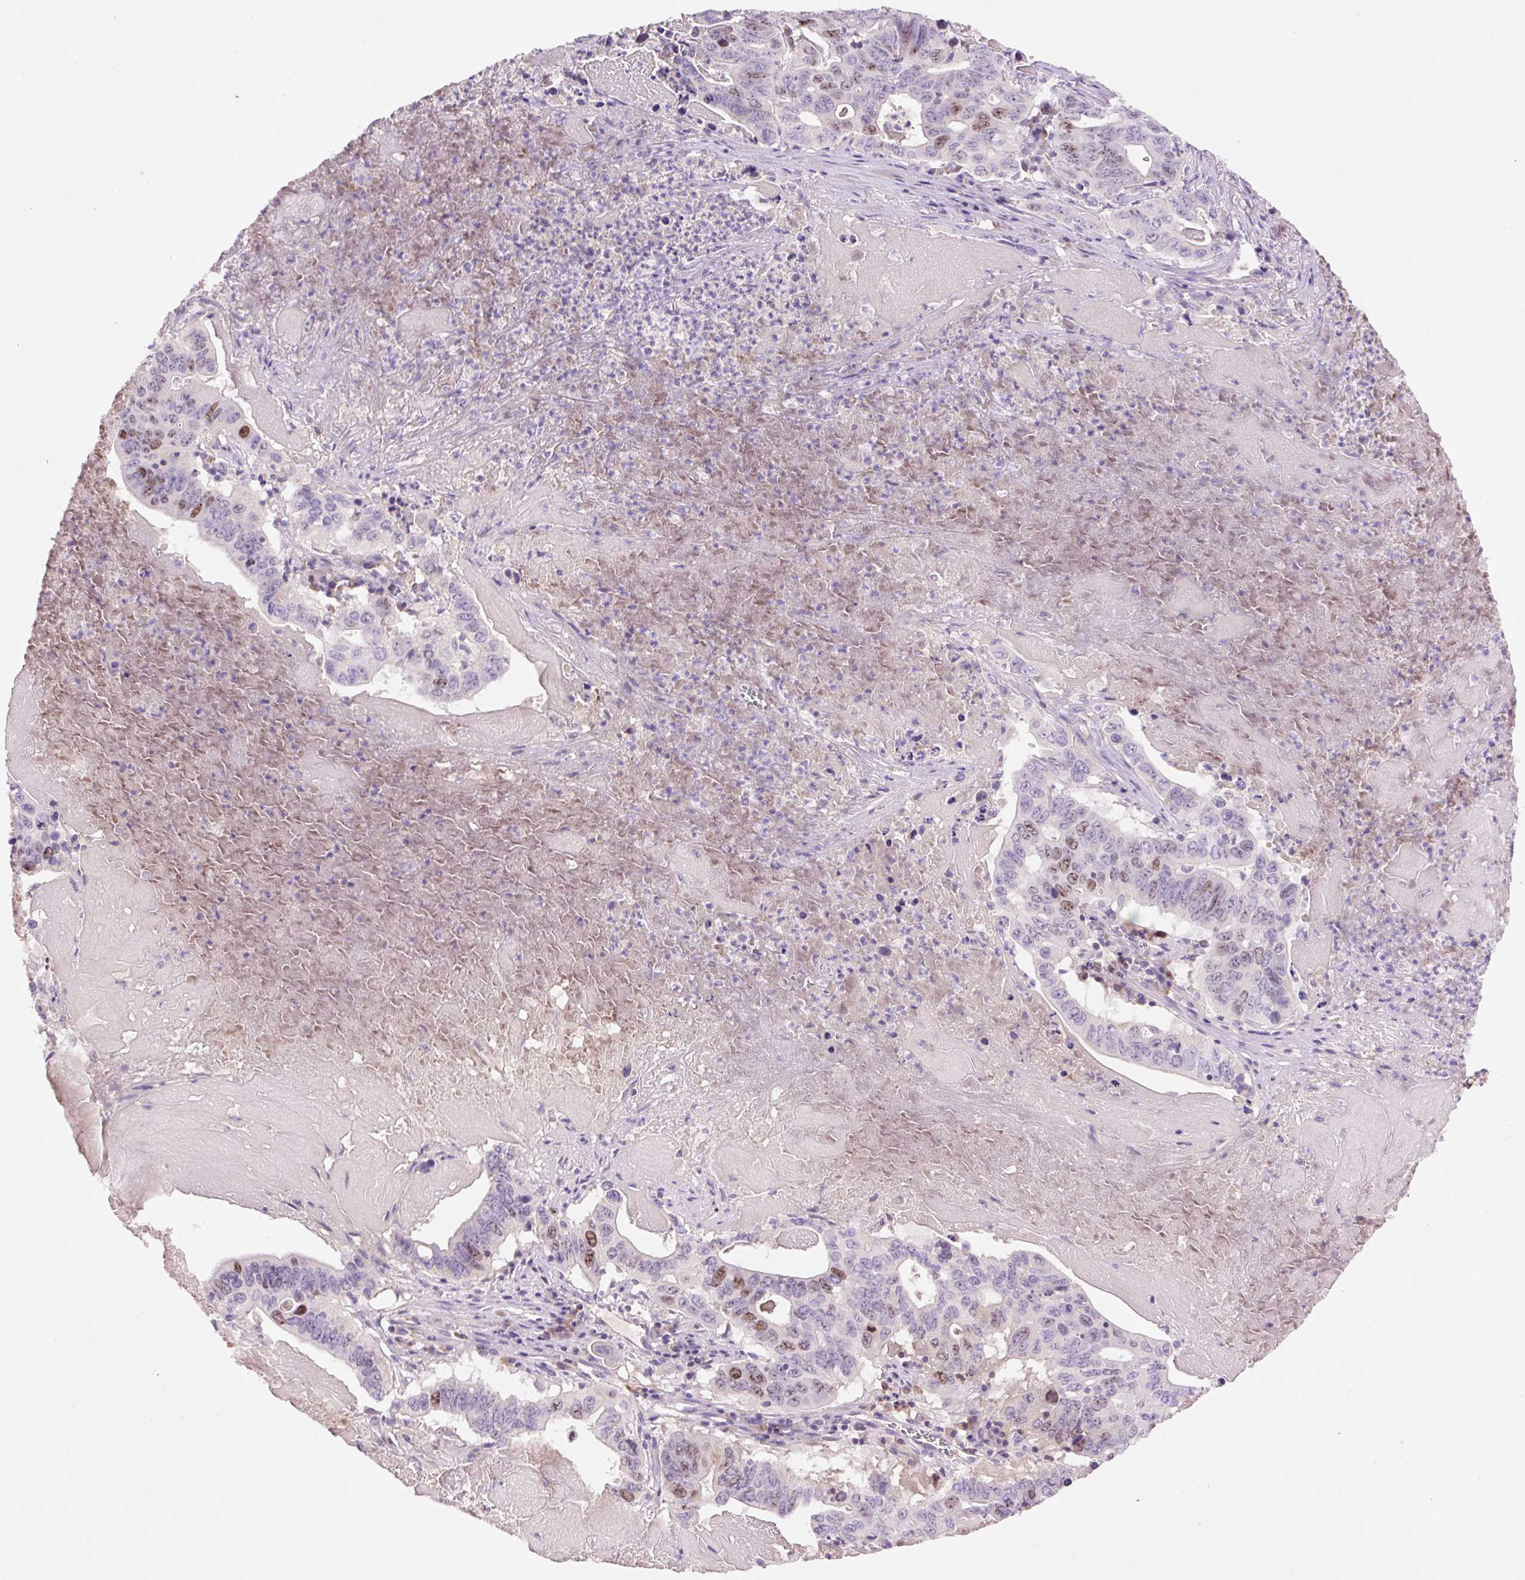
{"staining": {"intensity": "moderate", "quantity": "25%-75%", "location": "nuclear"}, "tissue": "lung cancer", "cell_type": "Tumor cells", "image_type": "cancer", "snomed": [{"axis": "morphology", "description": "Adenocarcinoma, NOS"}, {"axis": "topography", "description": "Lung"}], "caption": "Immunohistochemical staining of human lung cancer (adenocarcinoma) reveals medium levels of moderate nuclear protein positivity in approximately 25%-75% of tumor cells.", "gene": "DPPA4", "patient": {"sex": "female", "age": 60}}